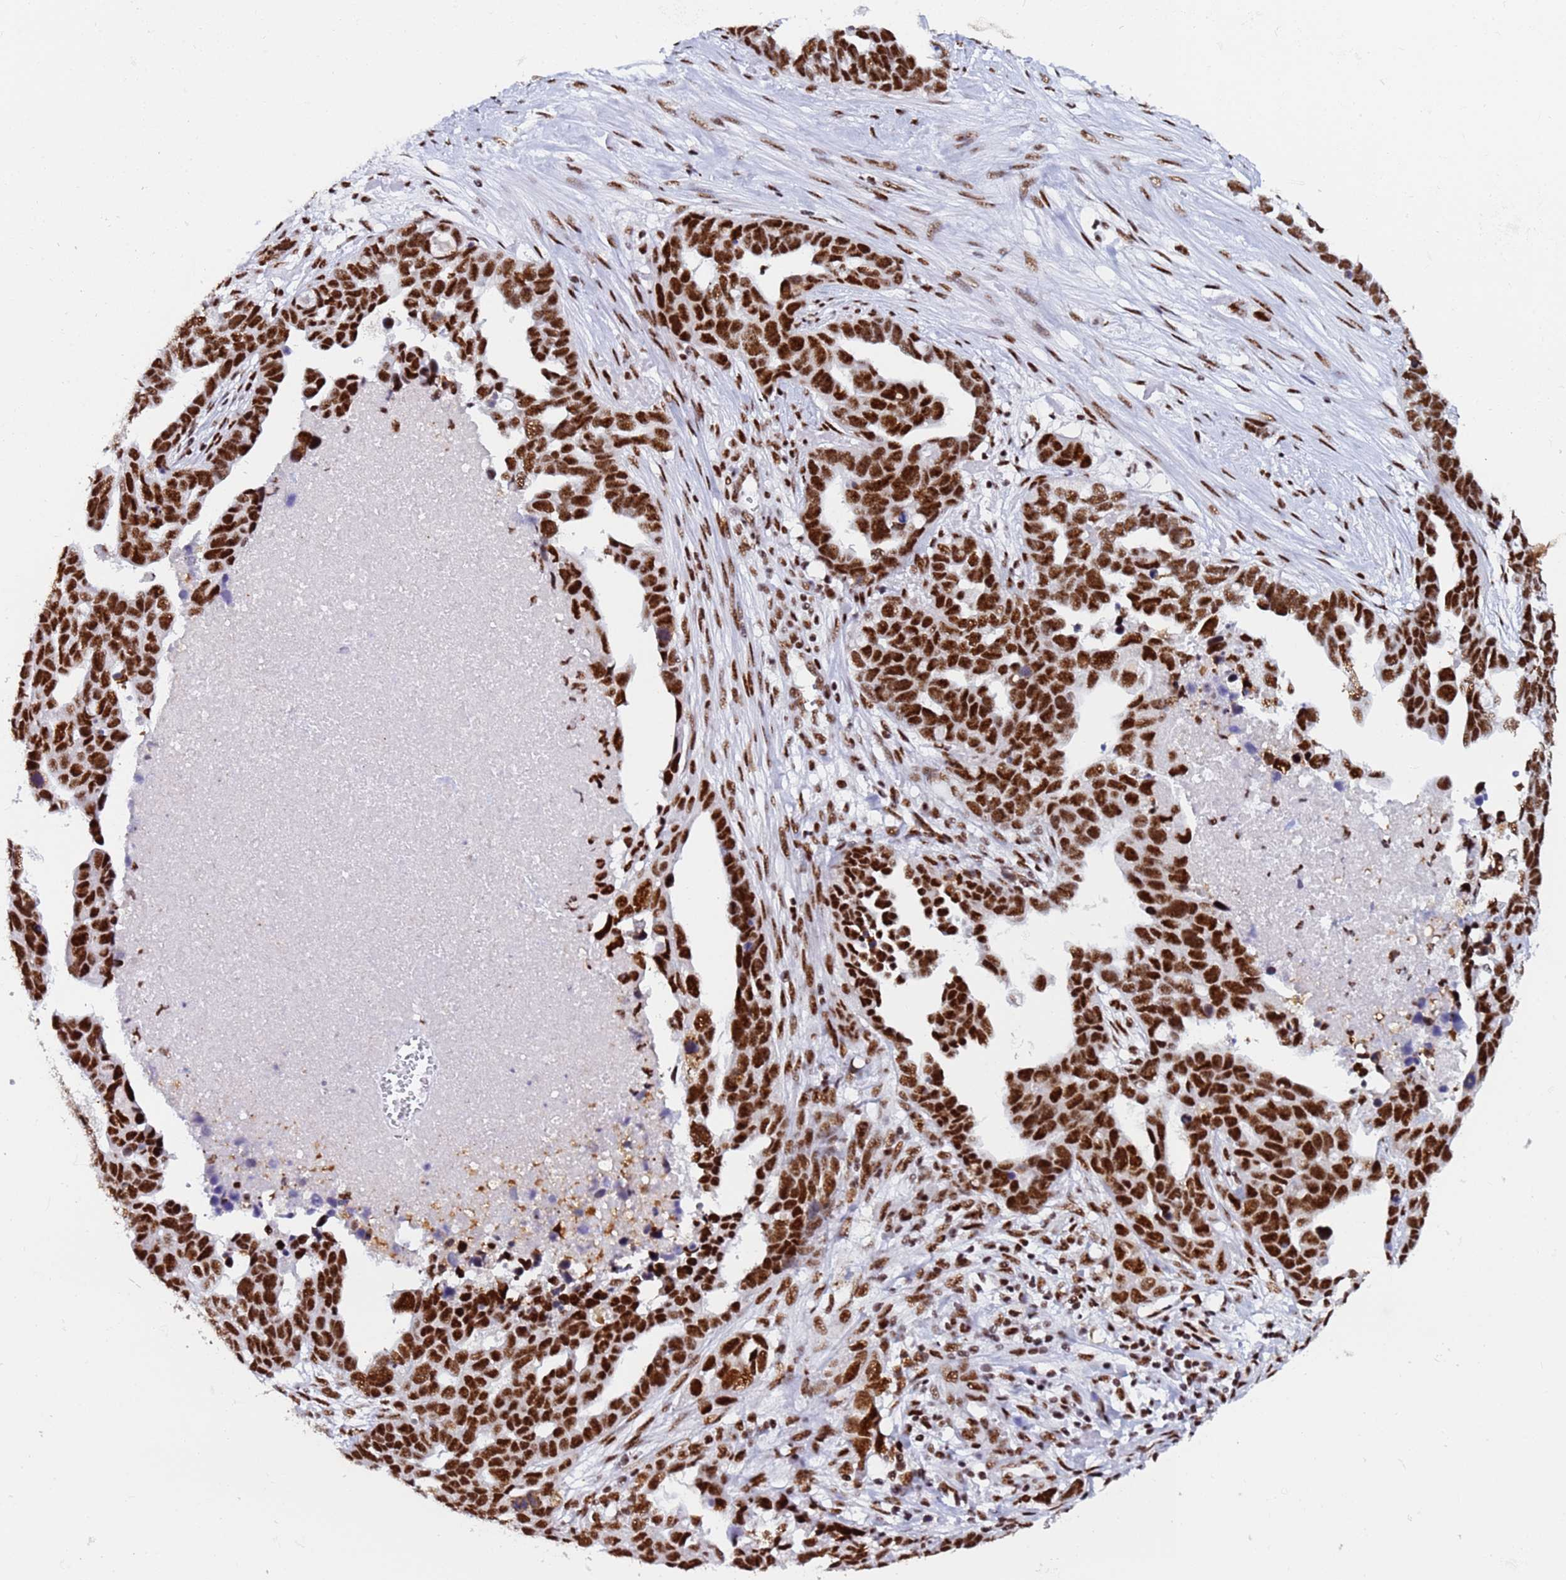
{"staining": {"intensity": "strong", "quantity": ">75%", "location": "nuclear"}, "tissue": "ovarian cancer", "cell_type": "Tumor cells", "image_type": "cancer", "snomed": [{"axis": "morphology", "description": "Cystadenocarcinoma, serous, NOS"}, {"axis": "topography", "description": "Ovary"}], "caption": "There is high levels of strong nuclear expression in tumor cells of ovarian serous cystadenocarcinoma, as demonstrated by immunohistochemical staining (brown color).", "gene": "SNRPA1", "patient": {"sex": "female", "age": 54}}